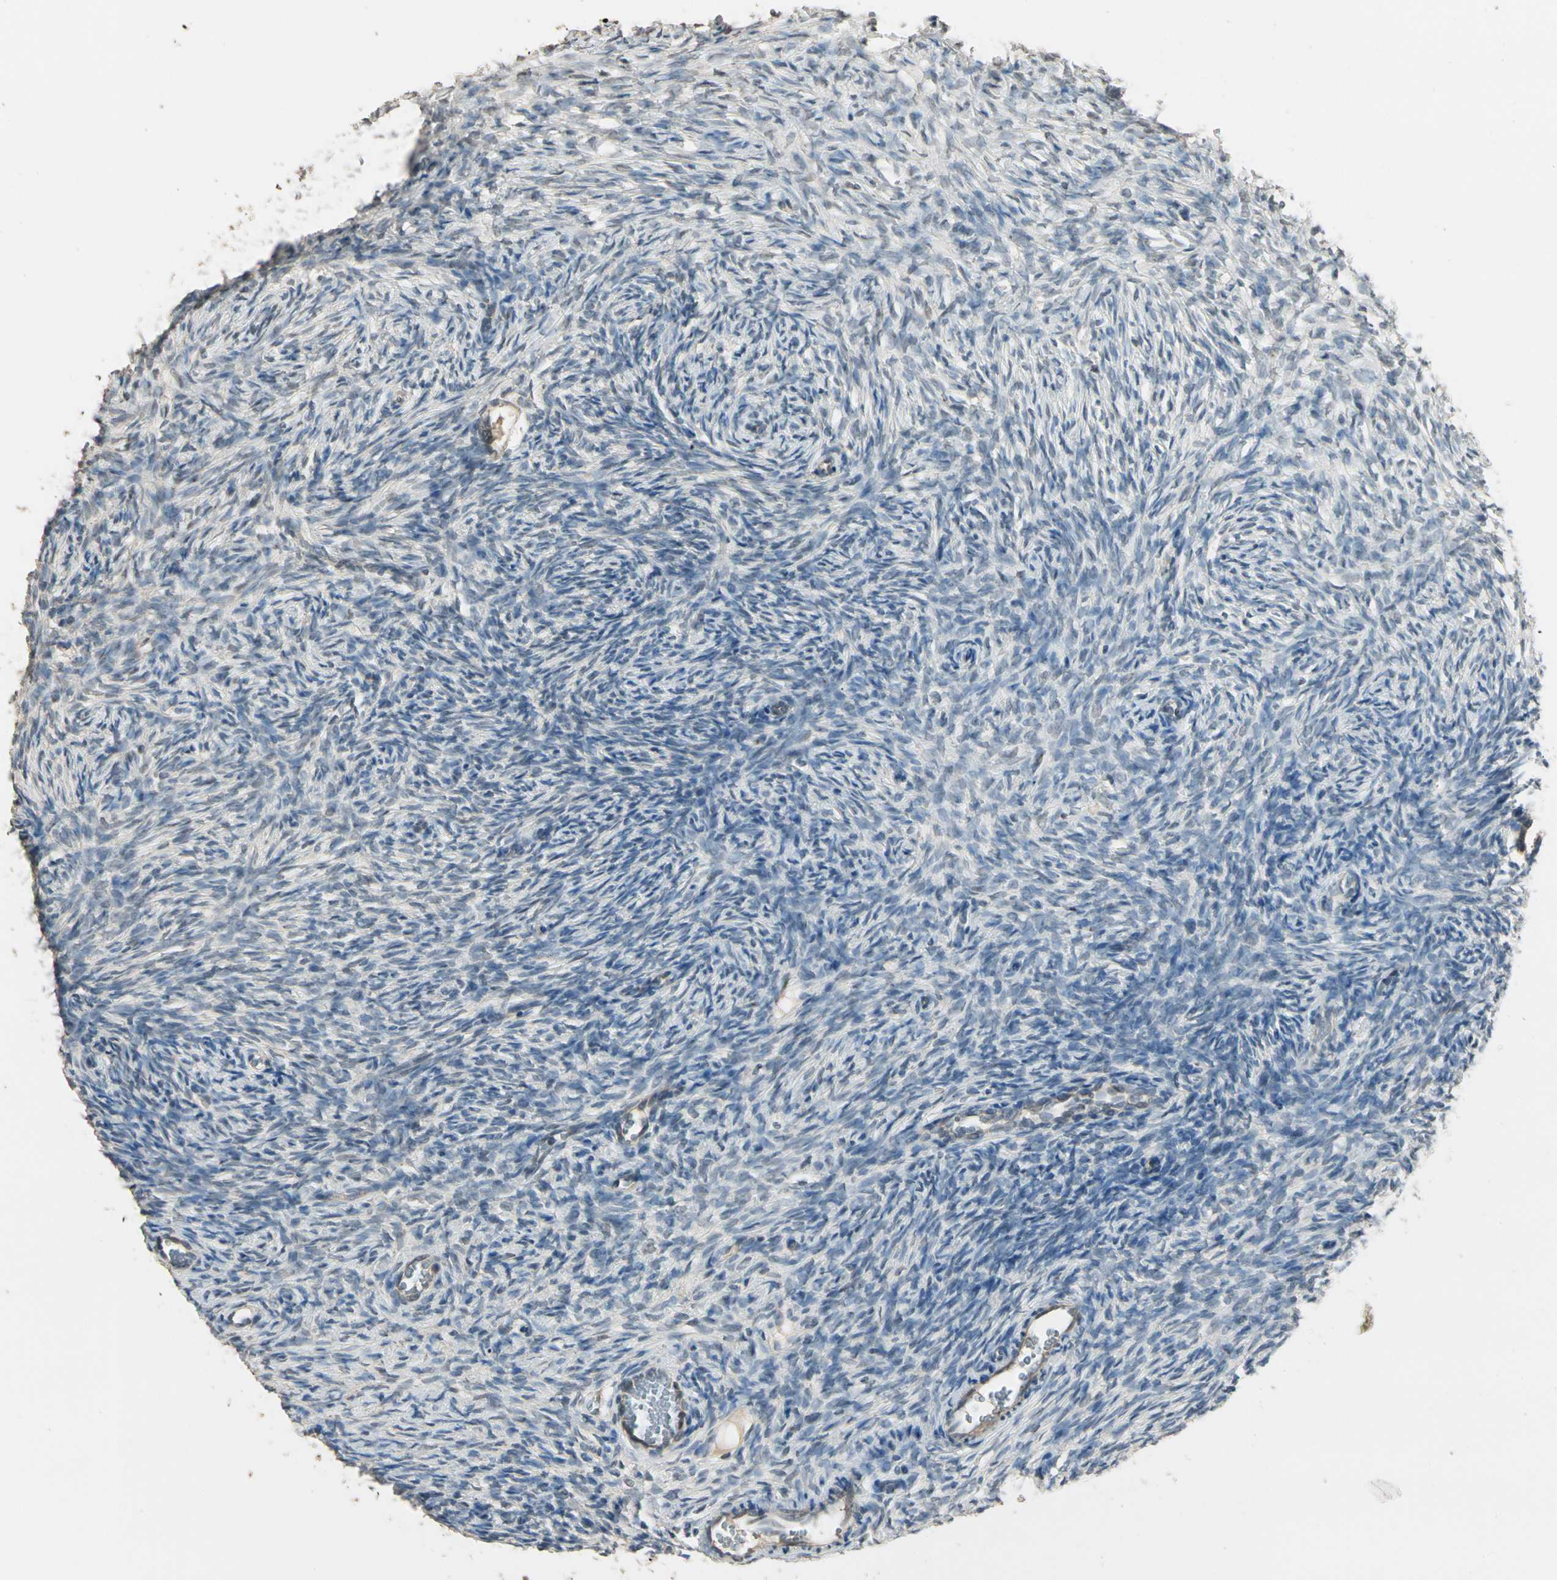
{"staining": {"intensity": "weak", "quantity": ">75%", "location": "cytoplasmic/membranous"}, "tissue": "ovary", "cell_type": "Ovarian stroma cells", "image_type": "normal", "snomed": [{"axis": "morphology", "description": "Normal tissue, NOS"}, {"axis": "topography", "description": "Ovary"}], "caption": "A brown stain highlights weak cytoplasmic/membranous positivity of a protein in ovarian stroma cells of benign ovary.", "gene": "TASOR", "patient": {"sex": "female", "age": 35}}